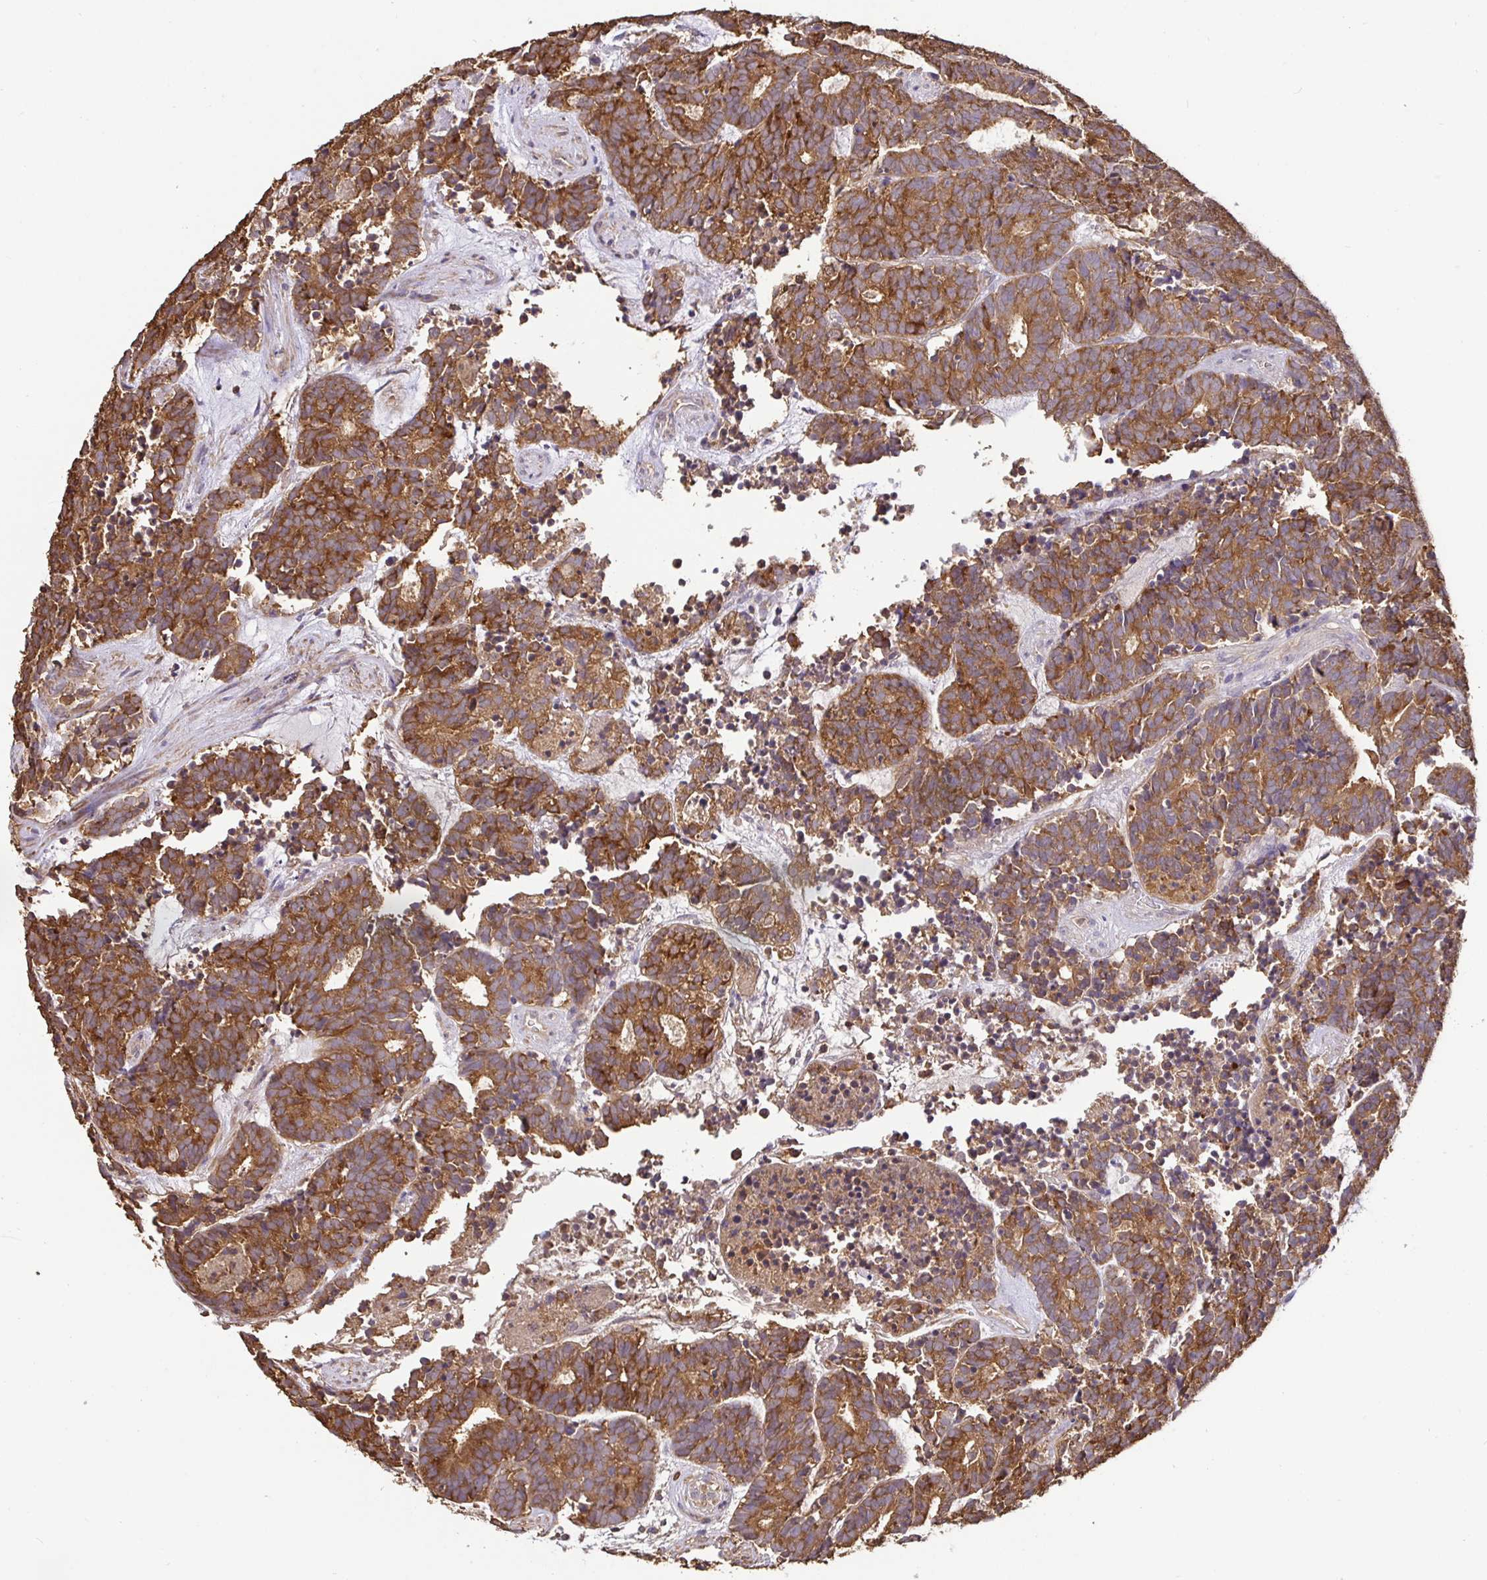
{"staining": {"intensity": "moderate", "quantity": ">75%", "location": "cytoplasmic/membranous"}, "tissue": "head and neck cancer", "cell_type": "Tumor cells", "image_type": "cancer", "snomed": [{"axis": "morphology", "description": "Adenocarcinoma, NOS"}, {"axis": "topography", "description": "Head-Neck"}], "caption": "Immunohistochemical staining of human adenocarcinoma (head and neck) reveals medium levels of moderate cytoplasmic/membranous protein staining in about >75% of tumor cells. The staining is performed using DAB brown chromogen to label protein expression. The nuclei are counter-stained blue using hematoxylin.", "gene": "MAPK8IP3", "patient": {"sex": "female", "age": 81}}